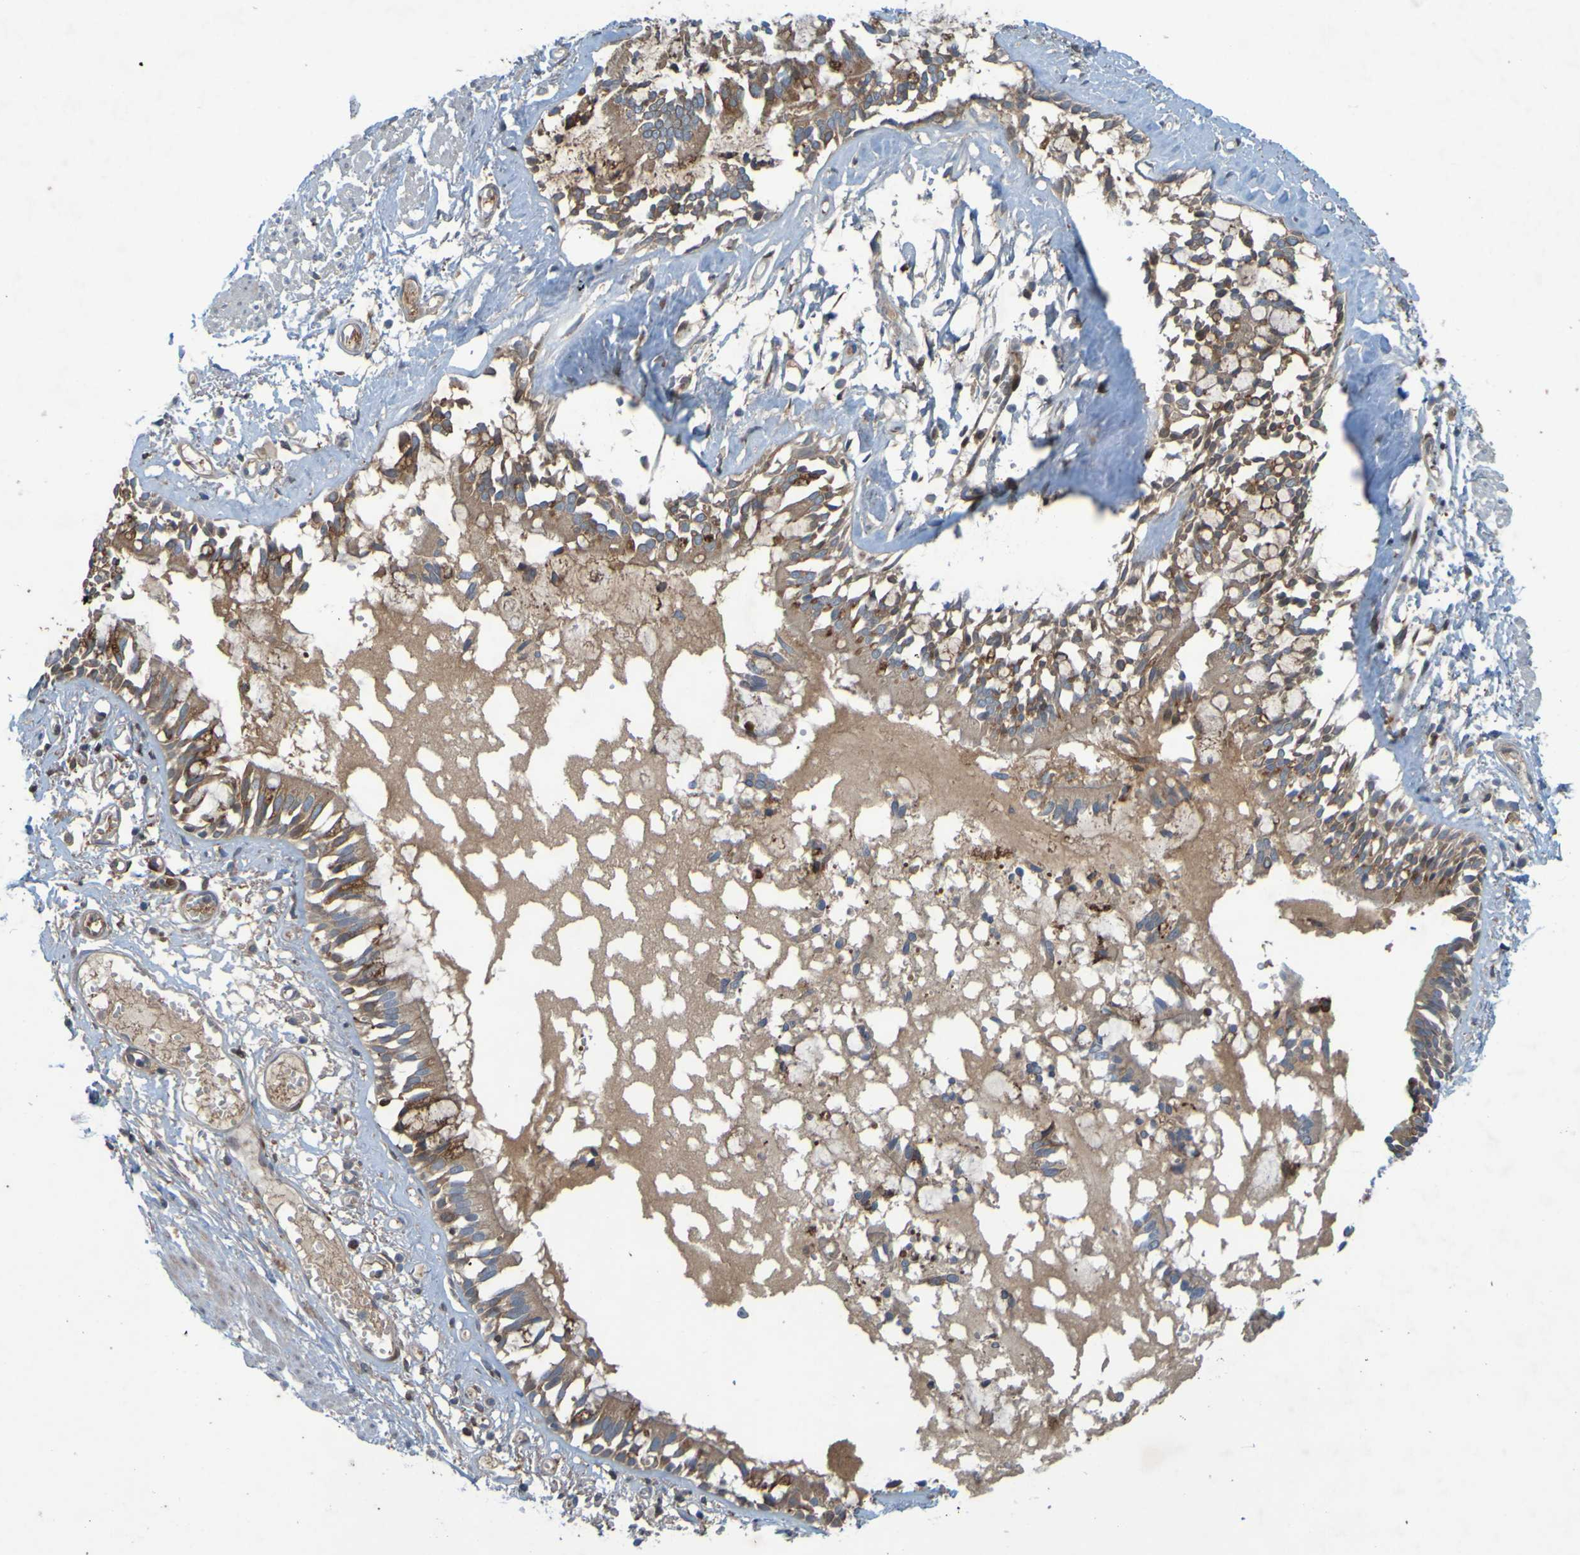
{"staining": {"intensity": "moderate", "quantity": ">75%", "location": "cytoplasmic/membranous"}, "tissue": "bronchus", "cell_type": "Respiratory epithelial cells", "image_type": "normal", "snomed": [{"axis": "morphology", "description": "Normal tissue, NOS"}, {"axis": "morphology", "description": "Inflammation, NOS"}, {"axis": "topography", "description": "Cartilage tissue"}, {"axis": "topography", "description": "Lung"}], "caption": "DAB (3,3'-diaminobenzidine) immunohistochemical staining of unremarkable human bronchus reveals moderate cytoplasmic/membranous protein staining in approximately >75% of respiratory epithelial cells.", "gene": "GUCY1A1", "patient": {"sex": "male", "age": 71}}